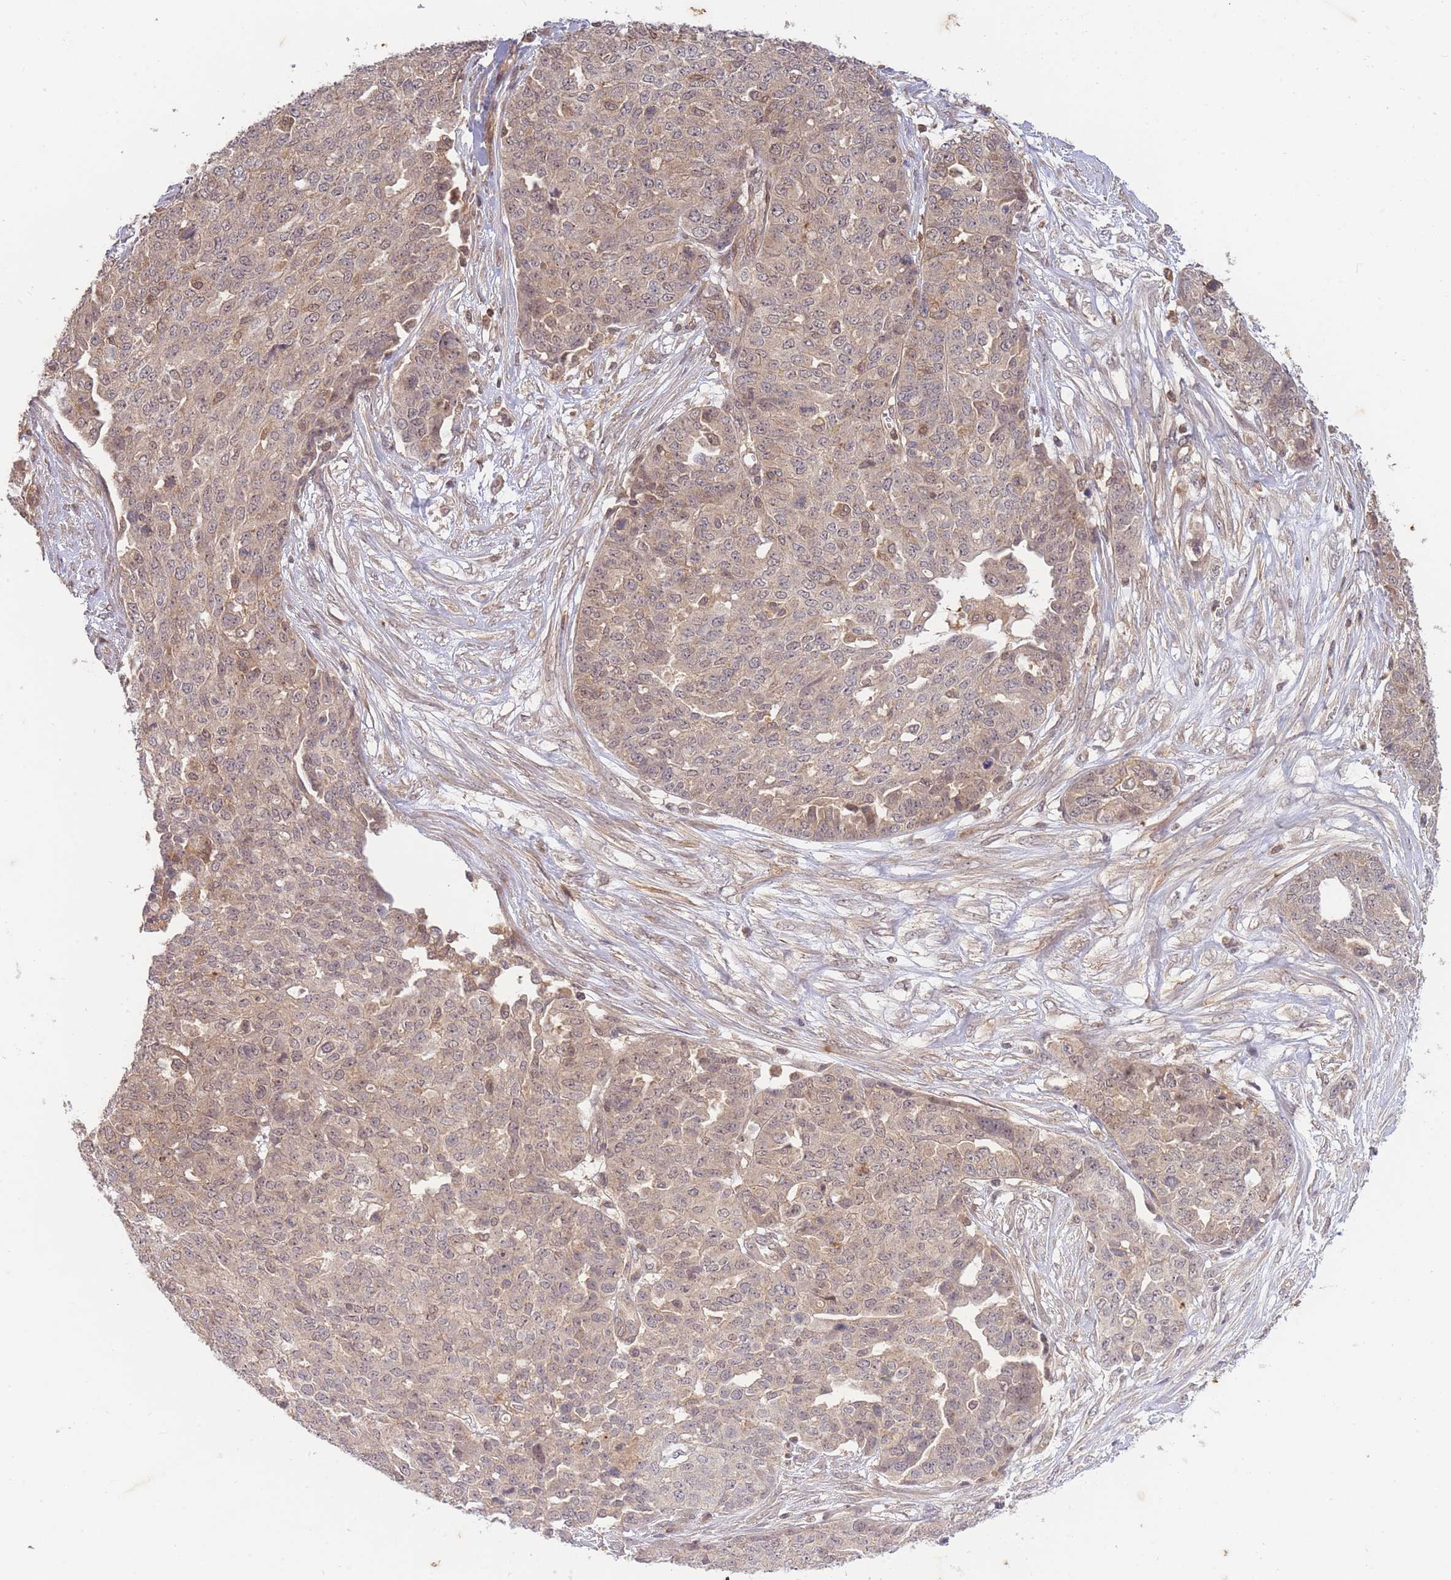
{"staining": {"intensity": "weak", "quantity": ">75%", "location": "cytoplasmic/membranous,nuclear"}, "tissue": "ovarian cancer", "cell_type": "Tumor cells", "image_type": "cancer", "snomed": [{"axis": "morphology", "description": "Cystadenocarcinoma, serous, NOS"}, {"axis": "topography", "description": "Soft tissue"}, {"axis": "topography", "description": "Ovary"}], "caption": "Weak cytoplasmic/membranous and nuclear protein positivity is present in approximately >75% of tumor cells in ovarian cancer (serous cystadenocarcinoma).", "gene": "ST8SIA4", "patient": {"sex": "female", "age": 57}}